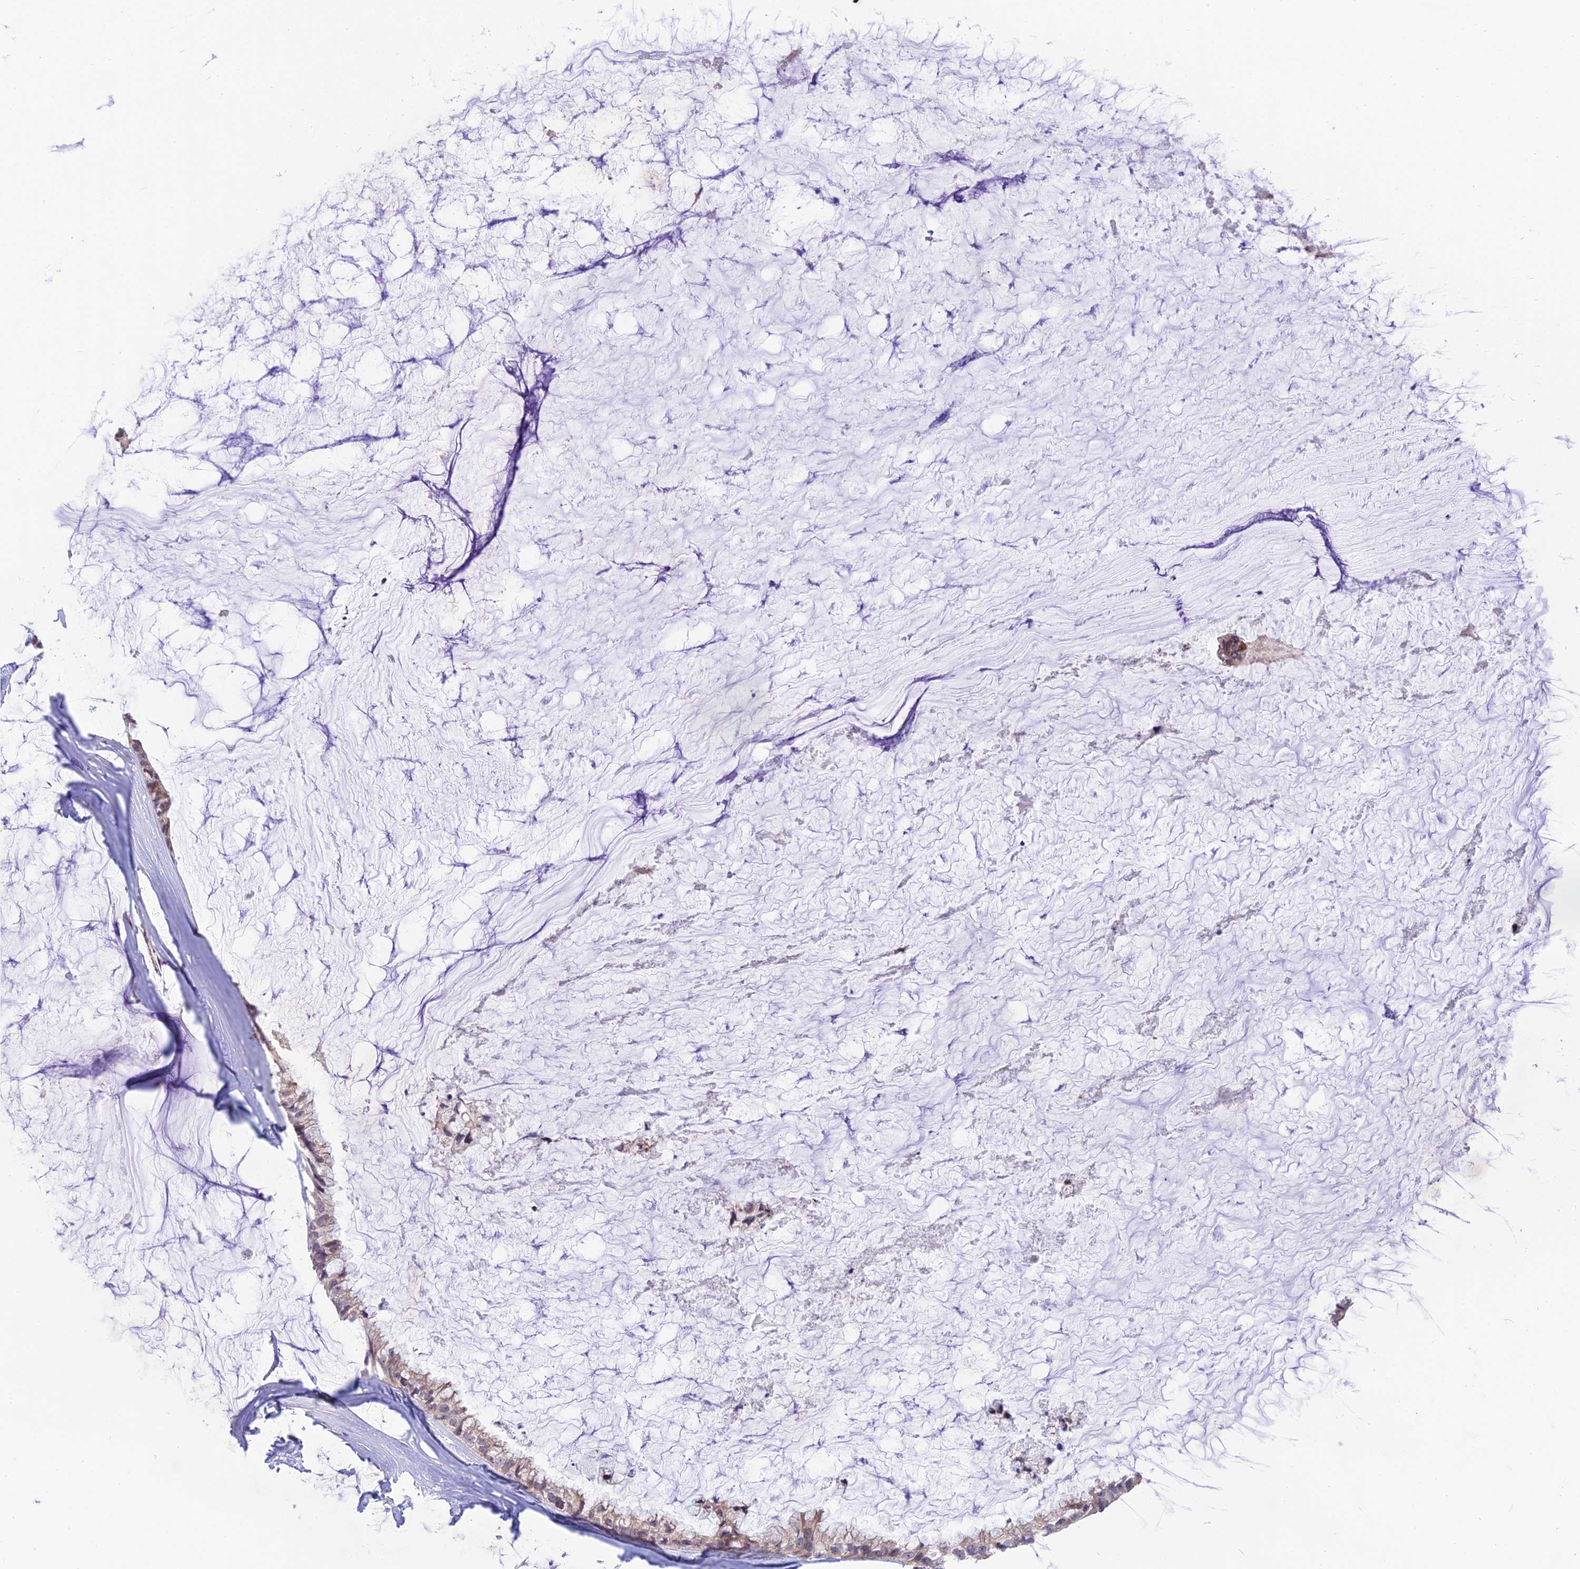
{"staining": {"intensity": "moderate", "quantity": "<25%", "location": "cytoplasmic/membranous,nuclear"}, "tissue": "ovarian cancer", "cell_type": "Tumor cells", "image_type": "cancer", "snomed": [{"axis": "morphology", "description": "Cystadenocarcinoma, mucinous, NOS"}, {"axis": "topography", "description": "Ovary"}], "caption": "Protein expression by IHC demonstrates moderate cytoplasmic/membranous and nuclear staining in approximately <25% of tumor cells in ovarian cancer.", "gene": "ZNF837", "patient": {"sex": "female", "age": 39}}